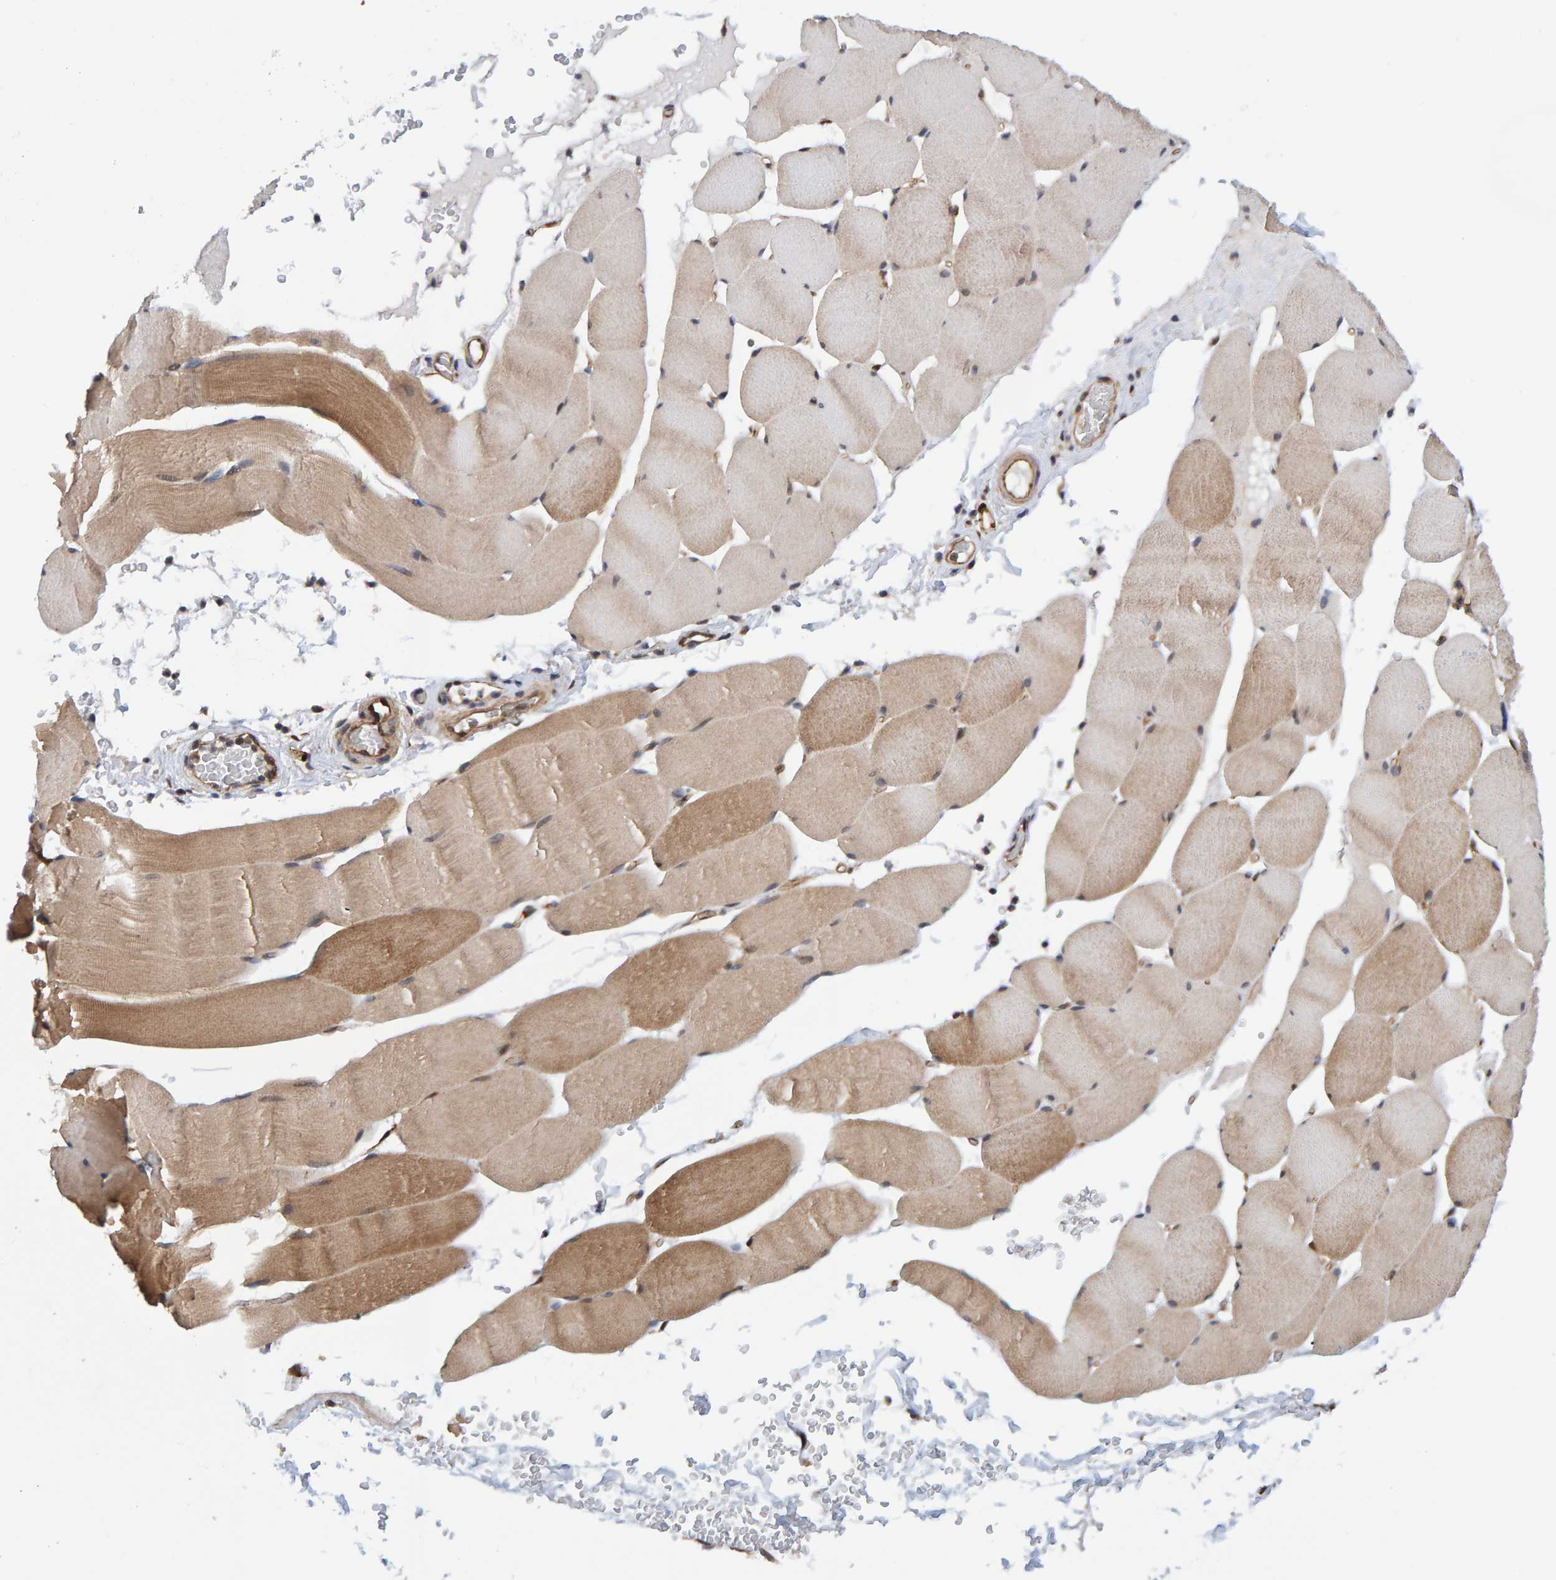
{"staining": {"intensity": "moderate", "quantity": "25%-75%", "location": "cytoplasmic/membranous"}, "tissue": "skeletal muscle", "cell_type": "Myocytes", "image_type": "normal", "snomed": [{"axis": "morphology", "description": "Normal tissue, NOS"}, {"axis": "topography", "description": "Skeletal muscle"}], "caption": "Immunohistochemistry image of benign skeletal muscle: skeletal muscle stained using IHC demonstrates medium levels of moderate protein expression localized specifically in the cytoplasmic/membranous of myocytes, appearing as a cytoplasmic/membranous brown color.", "gene": "SCRN2", "patient": {"sex": "male", "age": 62}}